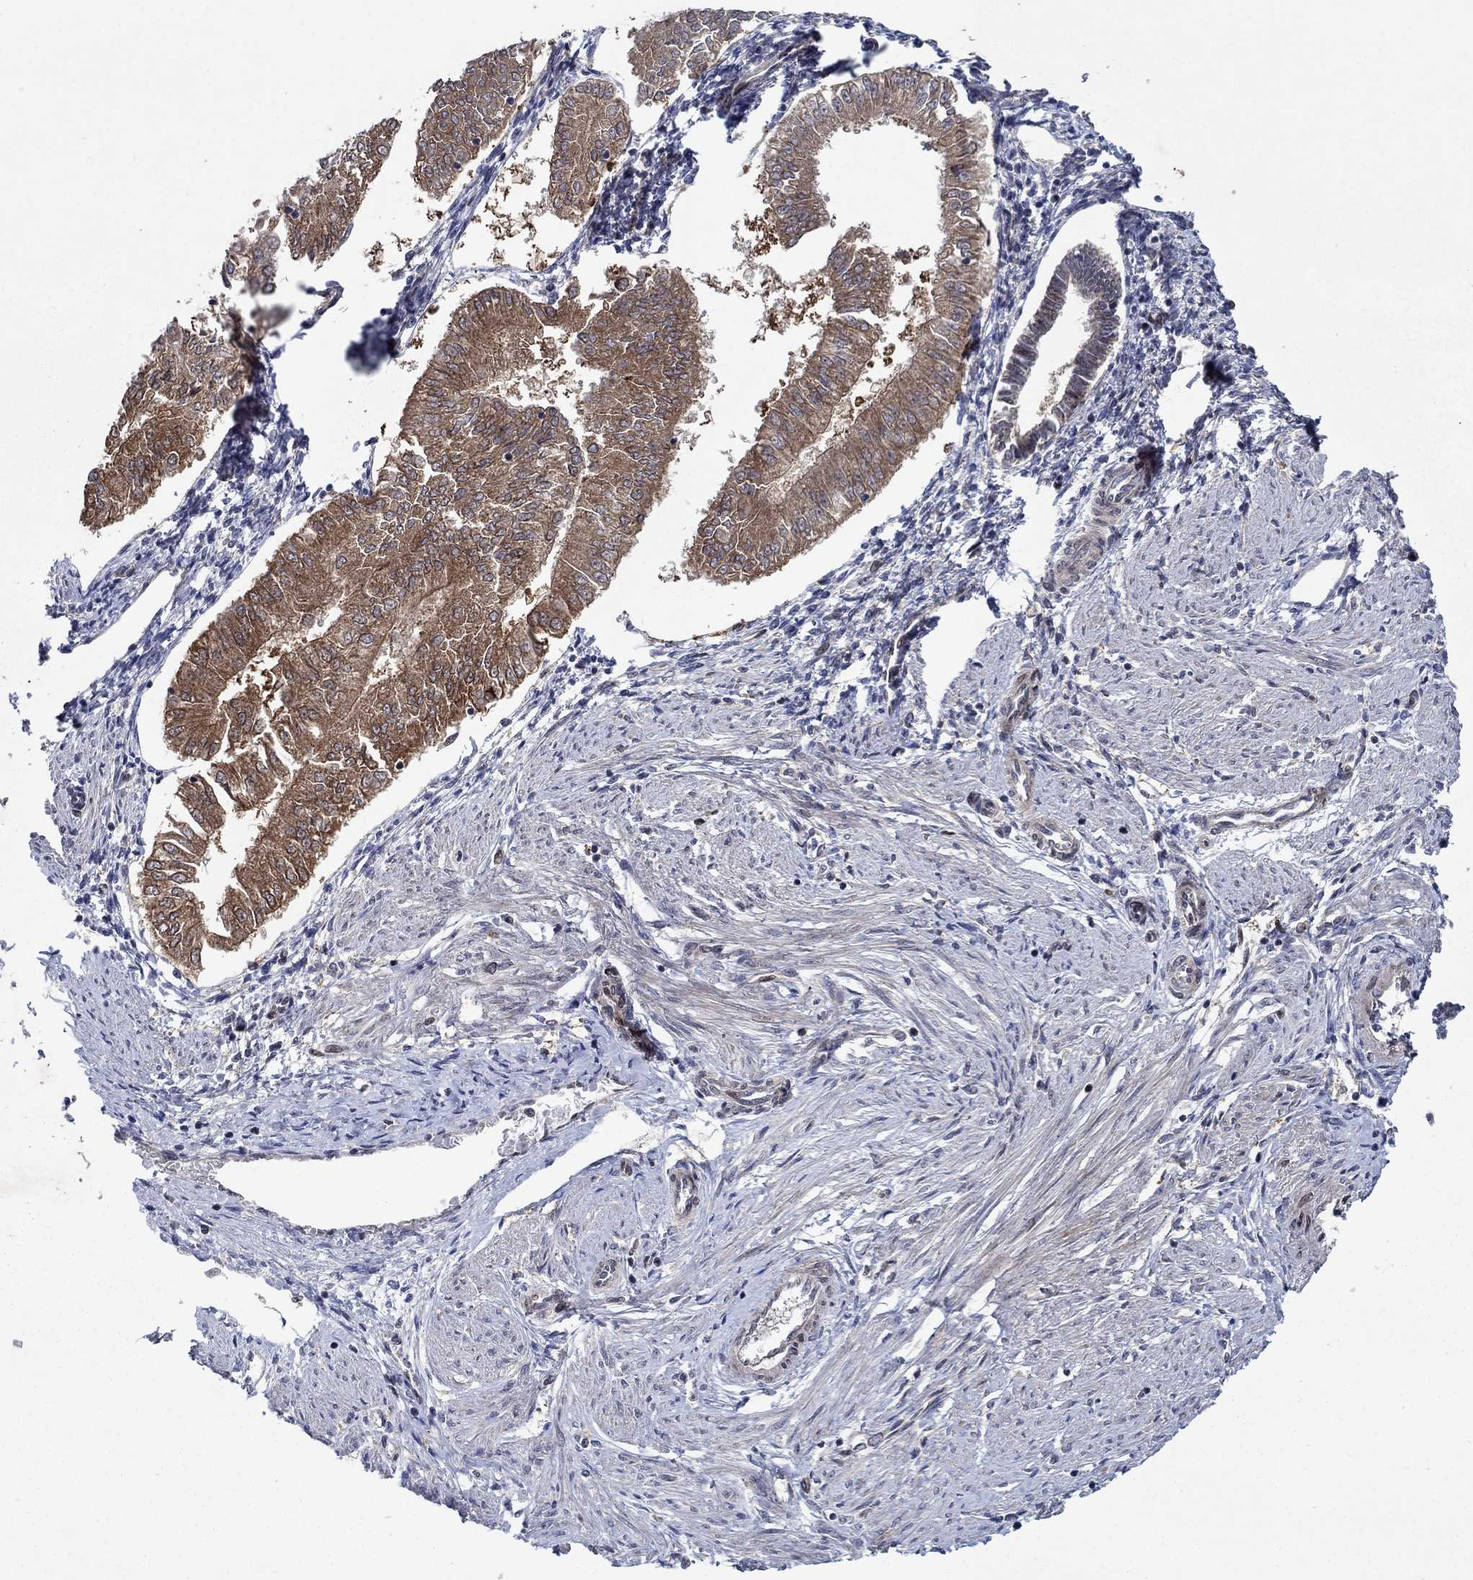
{"staining": {"intensity": "moderate", "quantity": "25%-75%", "location": "cytoplasmic/membranous"}, "tissue": "endometrial cancer", "cell_type": "Tumor cells", "image_type": "cancer", "snomed": [{"axis": "morphology", "description": "Adenocarcinoma, NOS"}, {"axis": "topography", "description": "Endometrium"}], "caption": "Tumor cells exhibit medium levels of moderate cytoplasmic/membranous positivity in approximately 25%-75% of cells in adenocarcinoma (endometrial). Nuclei are stained in blue.", "gene": "PRICKLE4", "patient": {"sex": "female", "age": 53}}